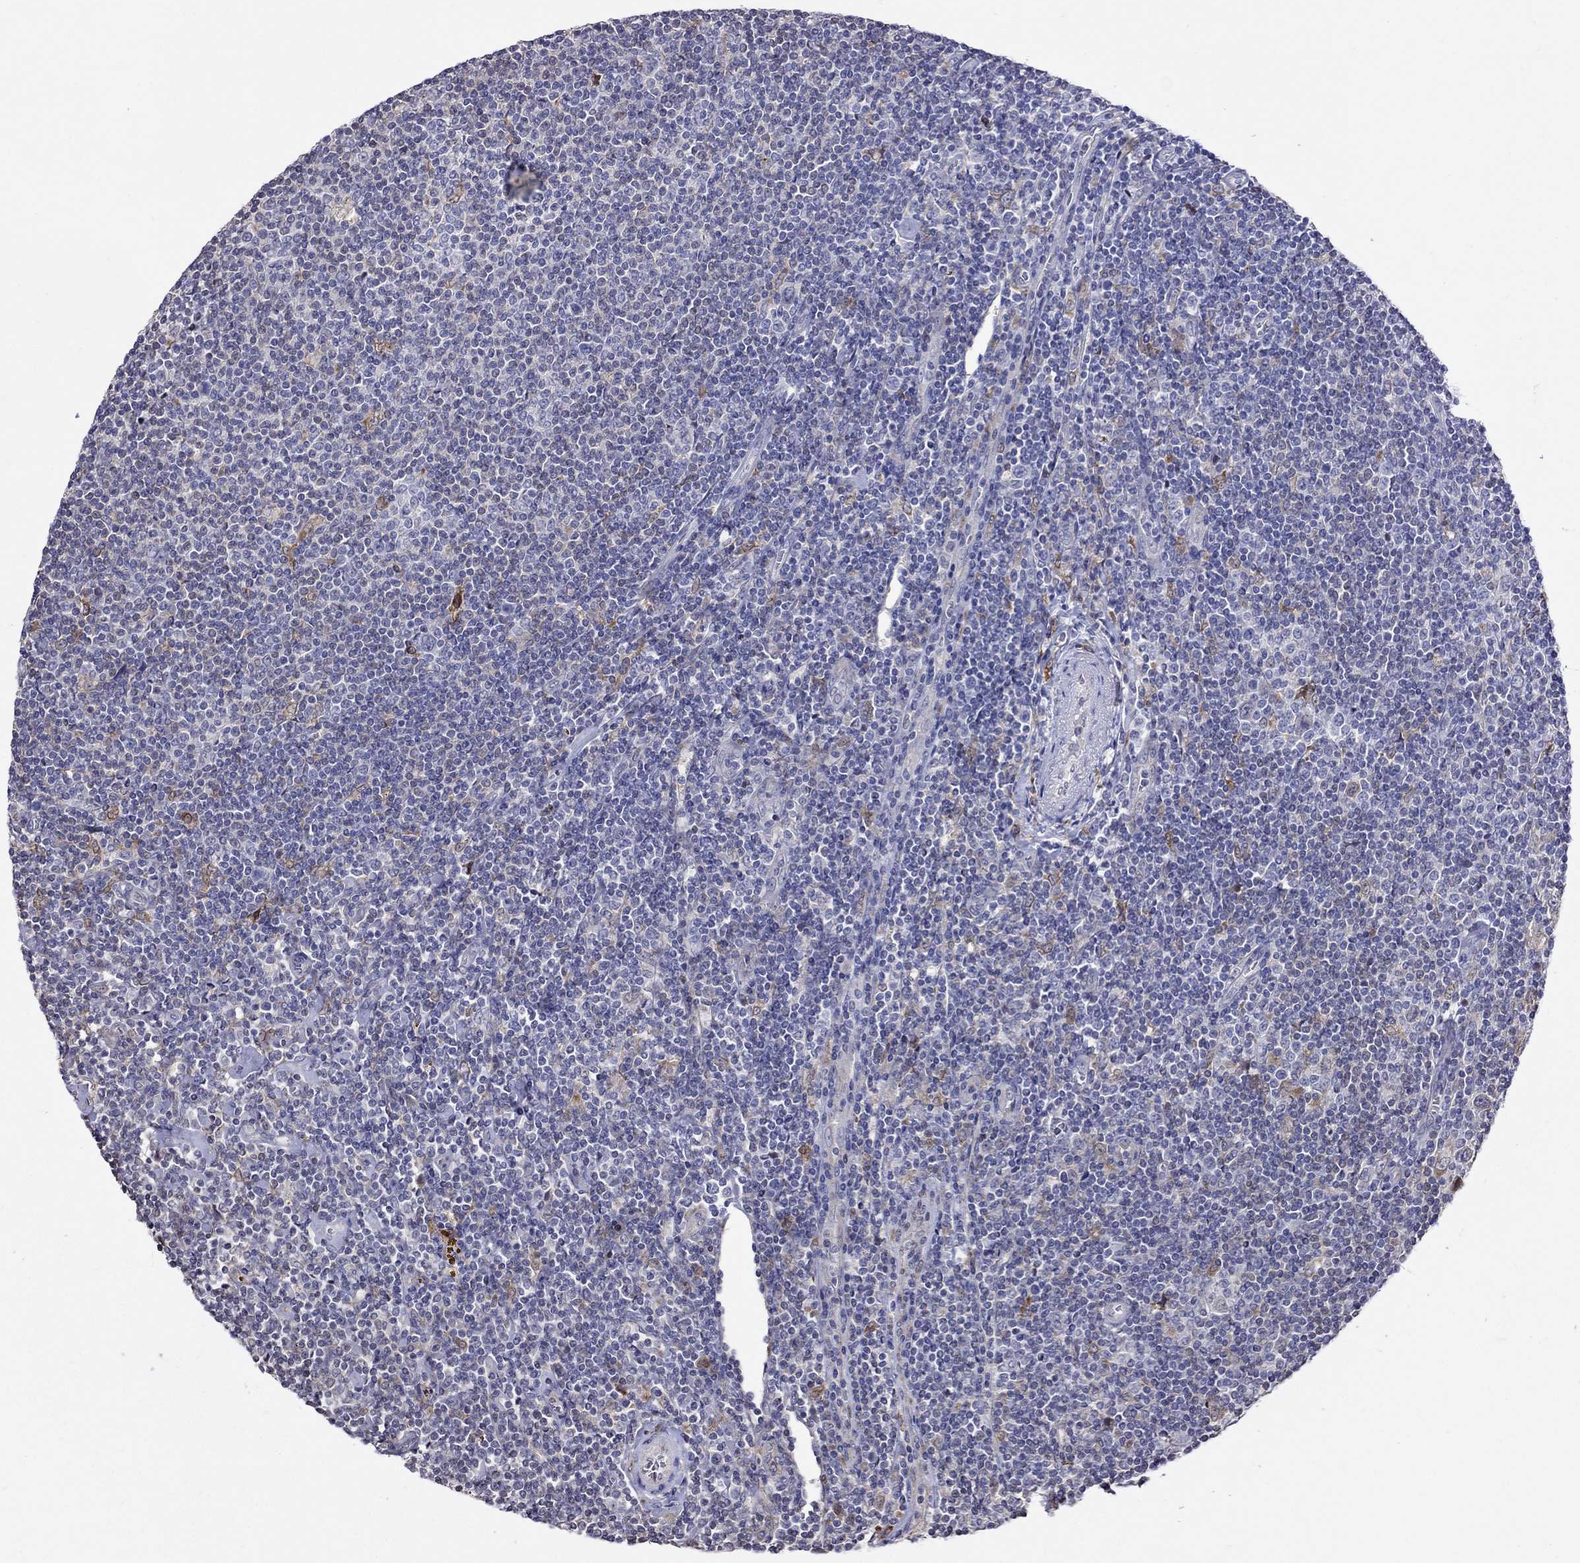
{"staining": {"intensity": "negative", "quantity": "none", "location": "none"}, "tissue": "lymphoma", "cell_type": "Tumor cells", "image_type": "cancer", "snomed": [{"axis": "morphology", "description": "Hodgkin's disease, NOS"}, {"axis": "topography", "description": "Lymph node"}], "caption": "Tumor cells are negative for brown protein staining in lymphoma.", "gene": "ADAM28", "patient": {"sex": "male", "age": 40}}